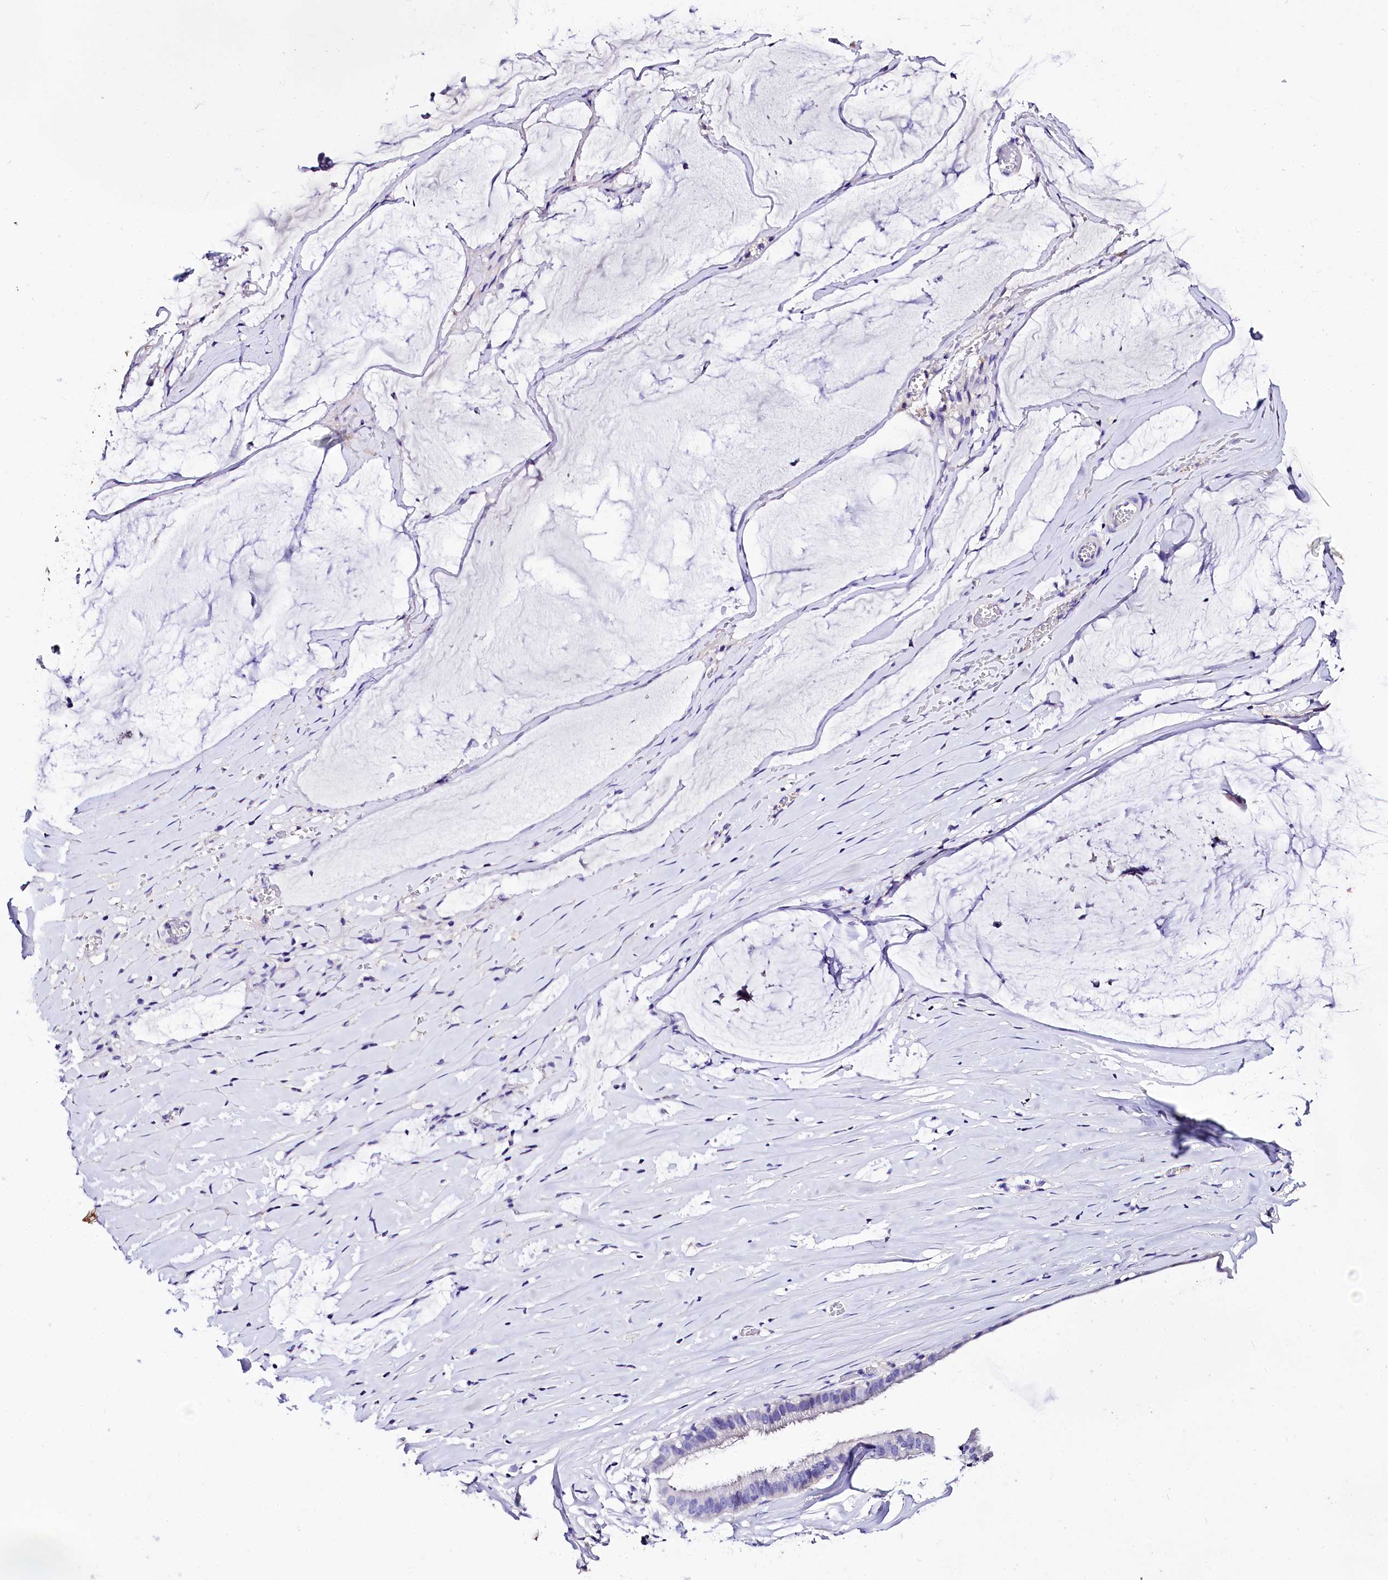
{"staining": {"intensity": "negative", "quantity": "none", "location": "none"}, "tissue": "ovarian cancer", "cell_type": "Tumor cells", "image_type": "cancer", "snomed": [{"axis": "morphology", "description": "Cystadenocarcinoma, mucinous, NOS"}, {"axis": "topography", "description": "Ovary"}], "caption": "Ovarian cancer stained for a protein using IHC exhibits no staining tumor cells.", "gene": "A2ML1", "patient": {"sex": "female", "age": 73}}